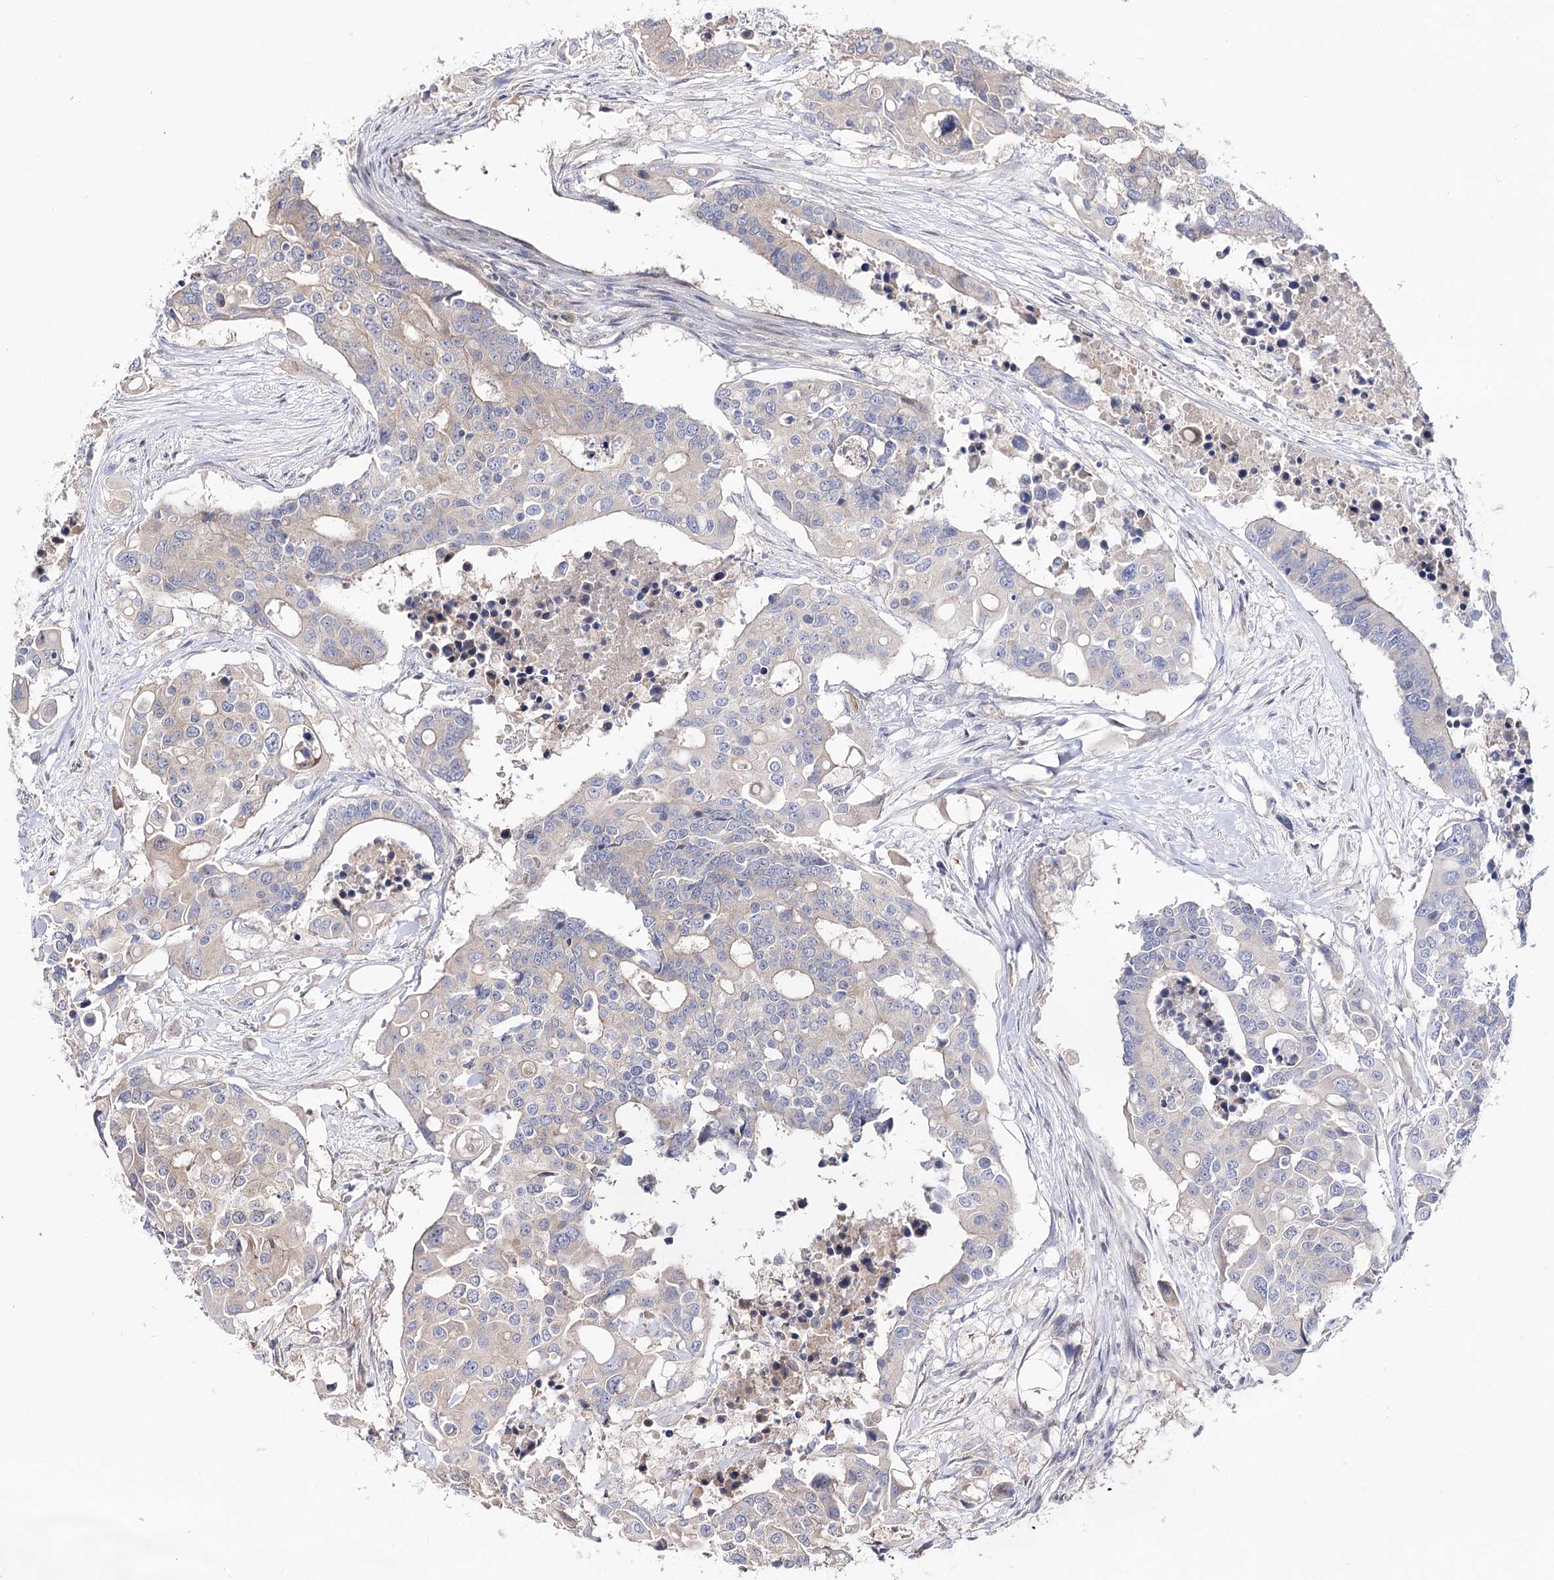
{"staining": {"intensity": "weak", "quantity": "25%-75%", "location": "cytoplasmic/membranous"}, "tissue": "colorectal cancer", "cell_type": "Tumor cells", "image_type": "cancer", "snomed": [{"axis": "morphology", "description": "Adenocarcinoma, NOS"}, {"axis": "topography", "description": "Colon"}], "caption": "Weak cytoplasmic/membranous protein expression is appreciated in about 25%-75% of tumor cells in colorectal cancer. (Brightfield microscopy of DAB IHC at high magnification).", "gene": "C11orf80", "patient": {"sex": "male", "age": 77}}